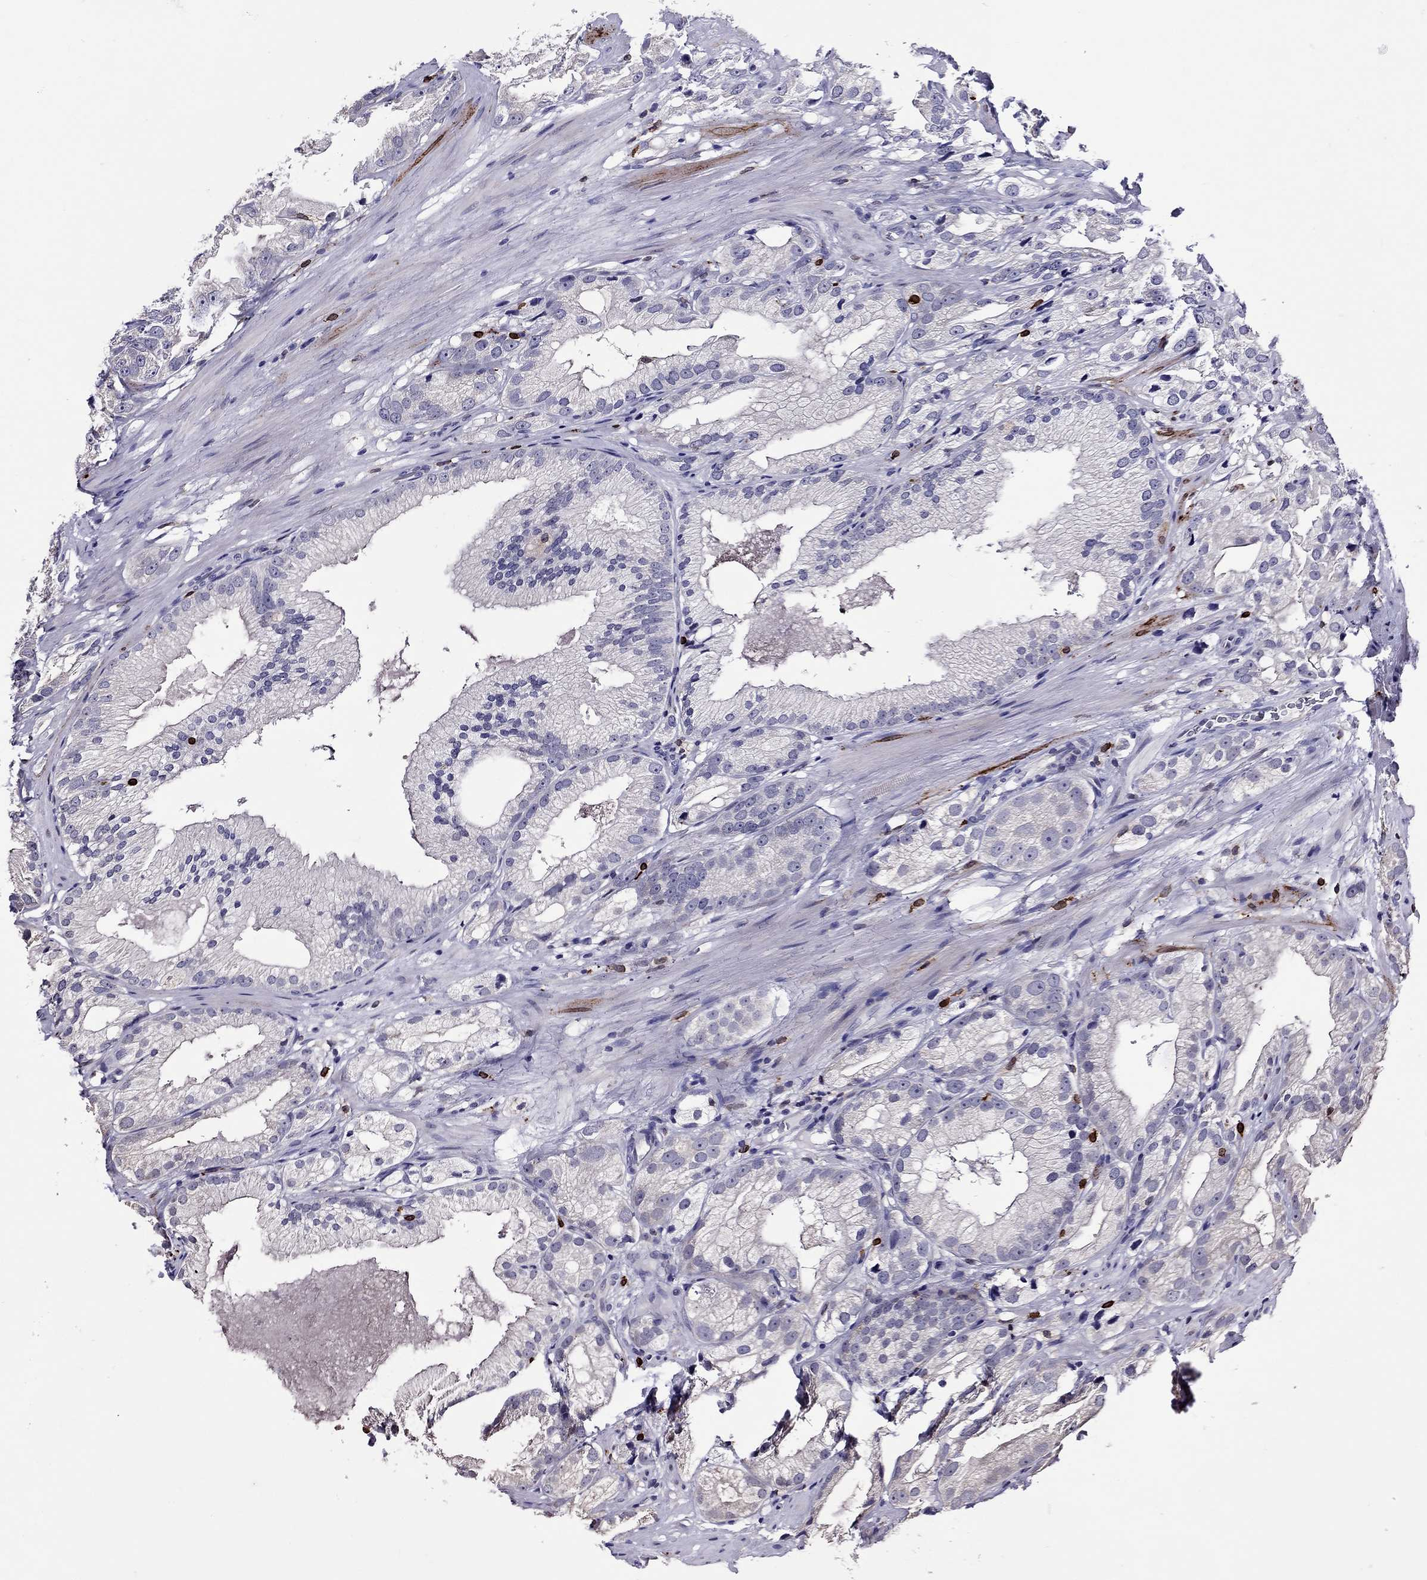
{"staining": {"intensity": "negative", "quantity": "none", "location": "none"}, "tissue": "prostate cancer", "cell_type": "Tumor cells", "image_type": "cancer", "snomed": [{"axis": "morphology", "description": "Adenocarcinoma, High grade"}, {"axis": "topography", "description": "Prostate and seminal vesicle, NOS"}], "caption": "High magnification brightfield microscopy of prostate cancer stained with DAB (3,3'-diaminobenzidine) (brown) and counterstained with hematoxylin (blue): tumor cells show no significant expression.", "gene": "ADORA2A", "patient": {"sex": "male", "age": 62}}